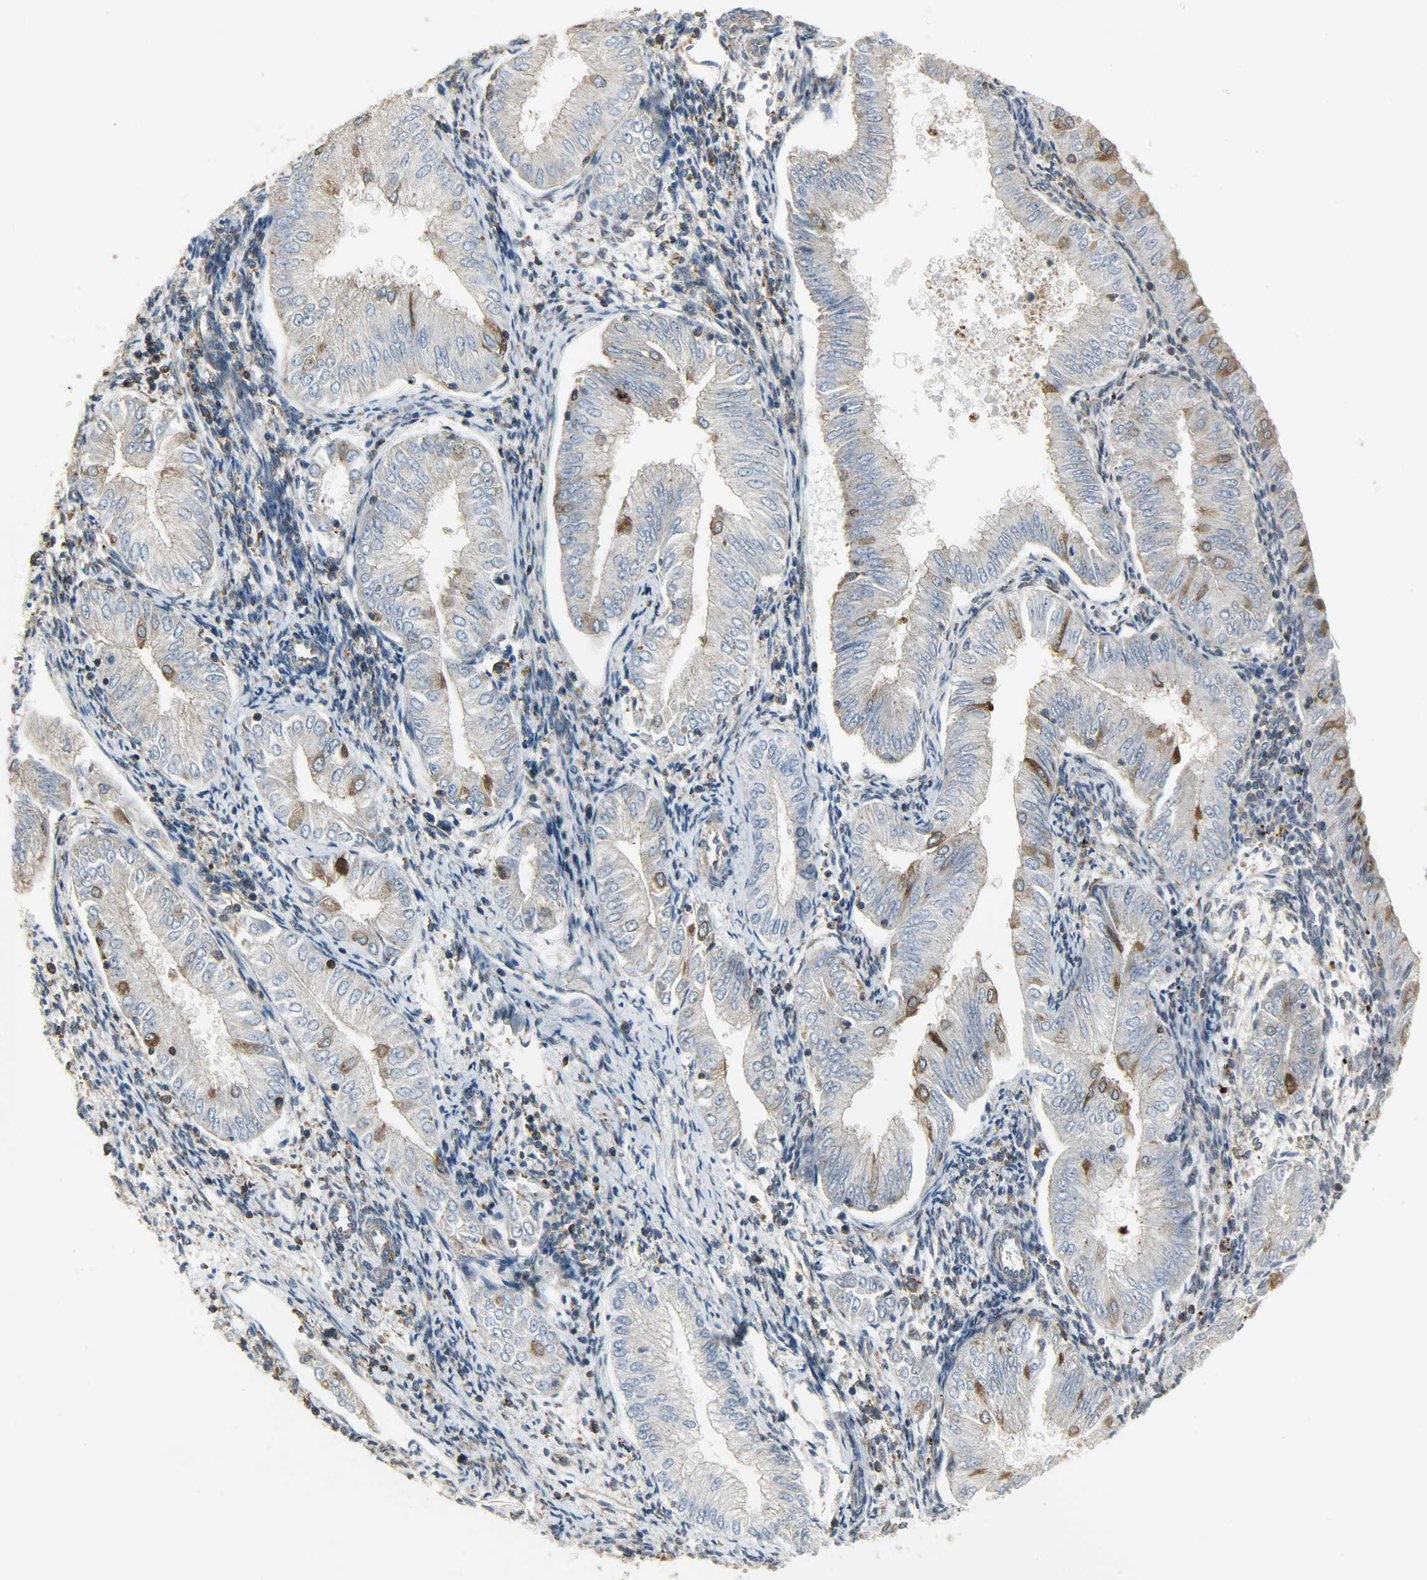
{"staining": {"intensity": "moderate", "quantity": ">75%", "location": "cytoplasmic/membranous"}, "tissue": "endometrial cancer", "cell_type": "Tumor cells", "image_type": "cancer", "snomed": [{"axis": "morphology", "description": "Adenocarcinoma, NOS"}, {"axis": "topography", "description": "Endometrium"}], "caption": "Brown immunohistochemical staining in human adenocarcinoma (endometrial) shows moderate cytoplasmic/membranous staining in about >75% of tumor cells. (DAB (3,3'-diaminobenzidine) IHC, brown staining for protein, blue staining for nuclei).", "gene": "DNAJA4", "patient": {"sex": "female", "age": 53}}